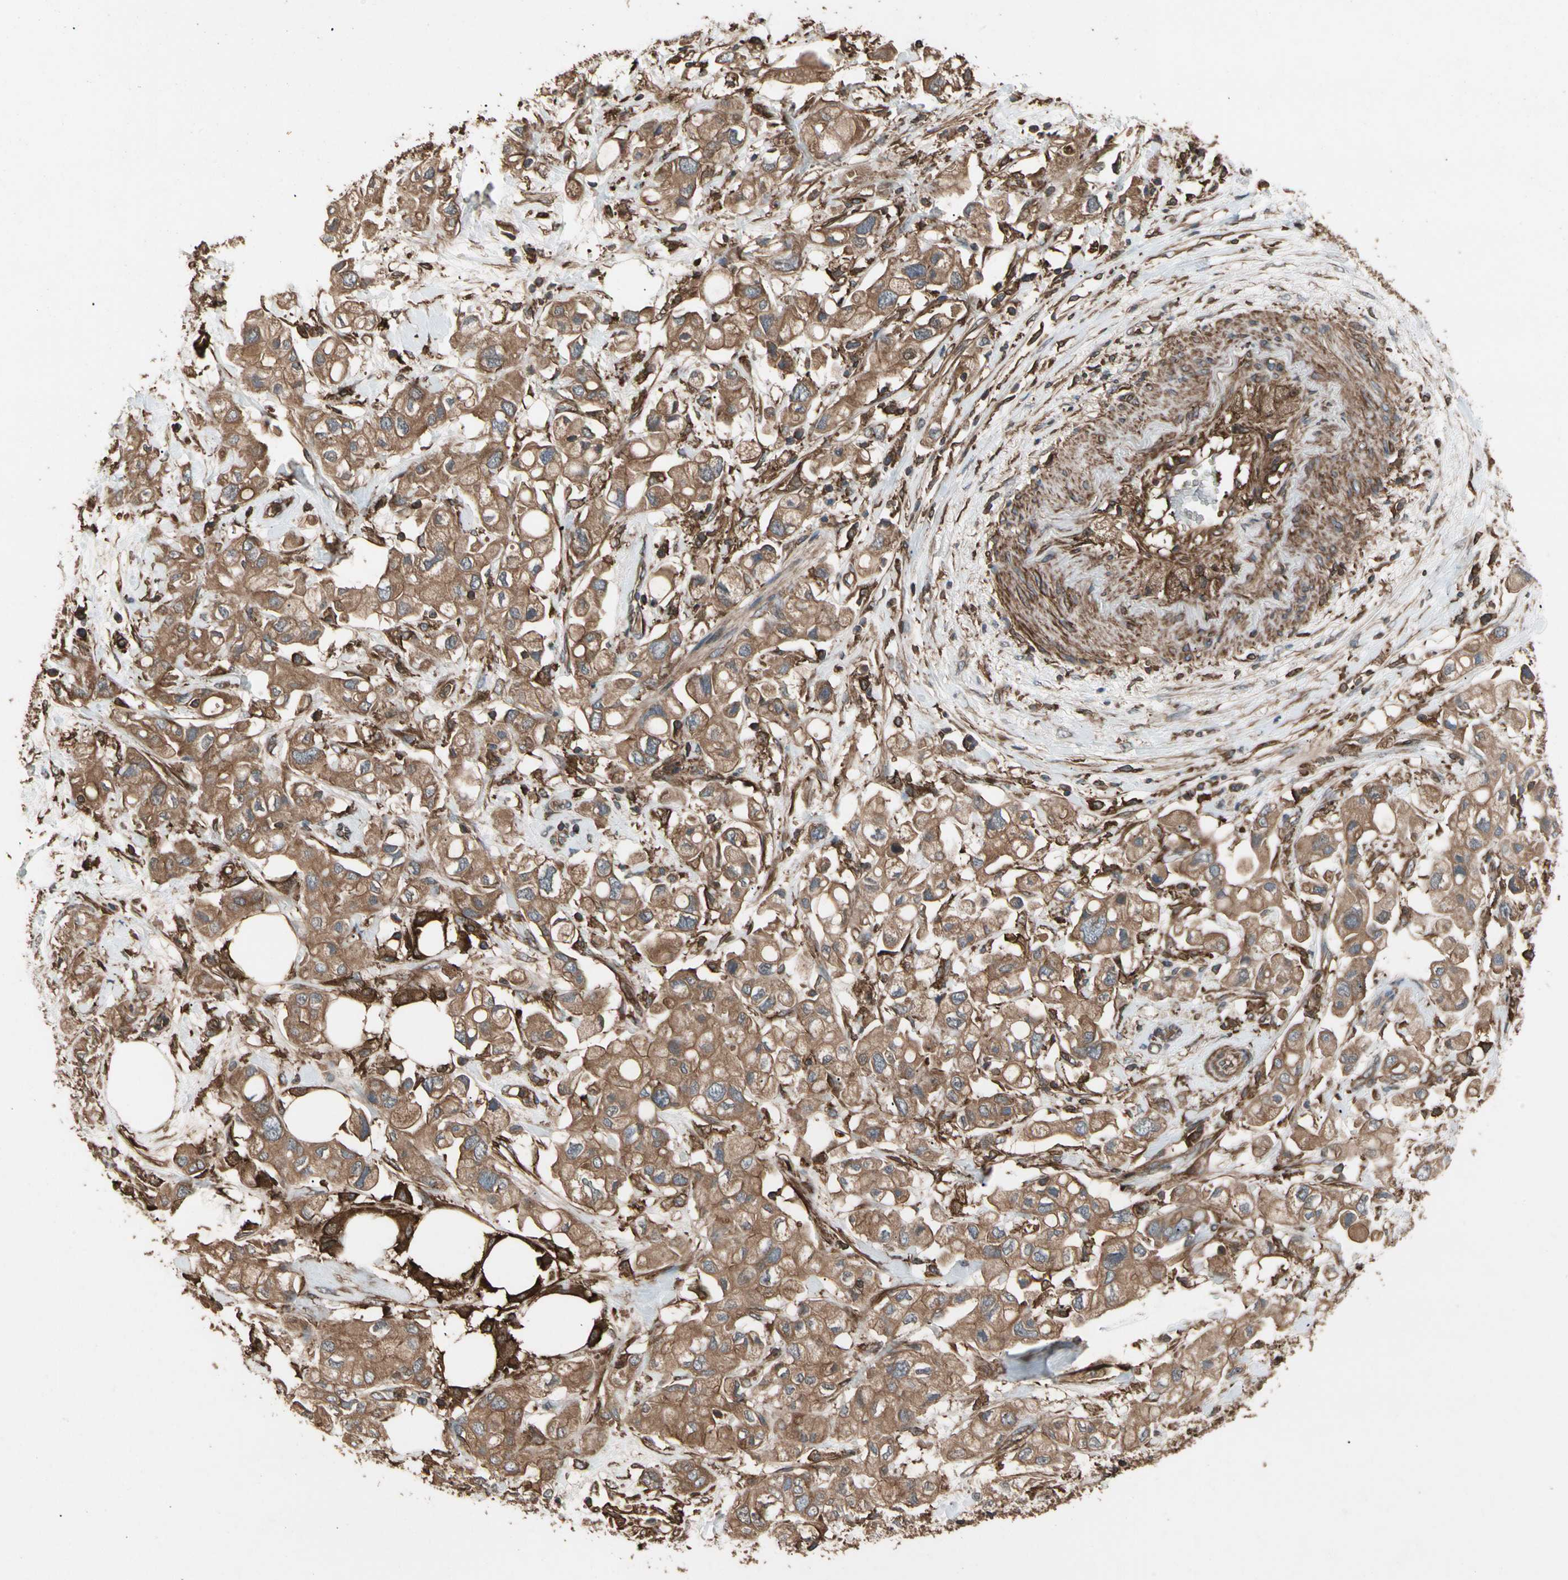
{"staining": {"intensity": "moderate", "quantity": ">75%", "location": "cytoplasmic/membranous"}, "tissue": "pancreatic cancer", "cell_type": "Tumor cells", "image_type": "cancer", "snomed": [{"axis": "morphology", "description": "Adenocarcinoma, NOS"}, {"axis": "topography", "description": "Pancreas"}], "caption": "Immunohistochemistry (IHC) of adenocarcinoma (pancreatic) reveals medium levels of moderate cytoplasmic/membranous expression in approximately >75% of tumor cells. (IHC, brightfield microscopy, high magnification).", "gene": "AGBL2", "patient": {"sex": "female", "age": 56}}